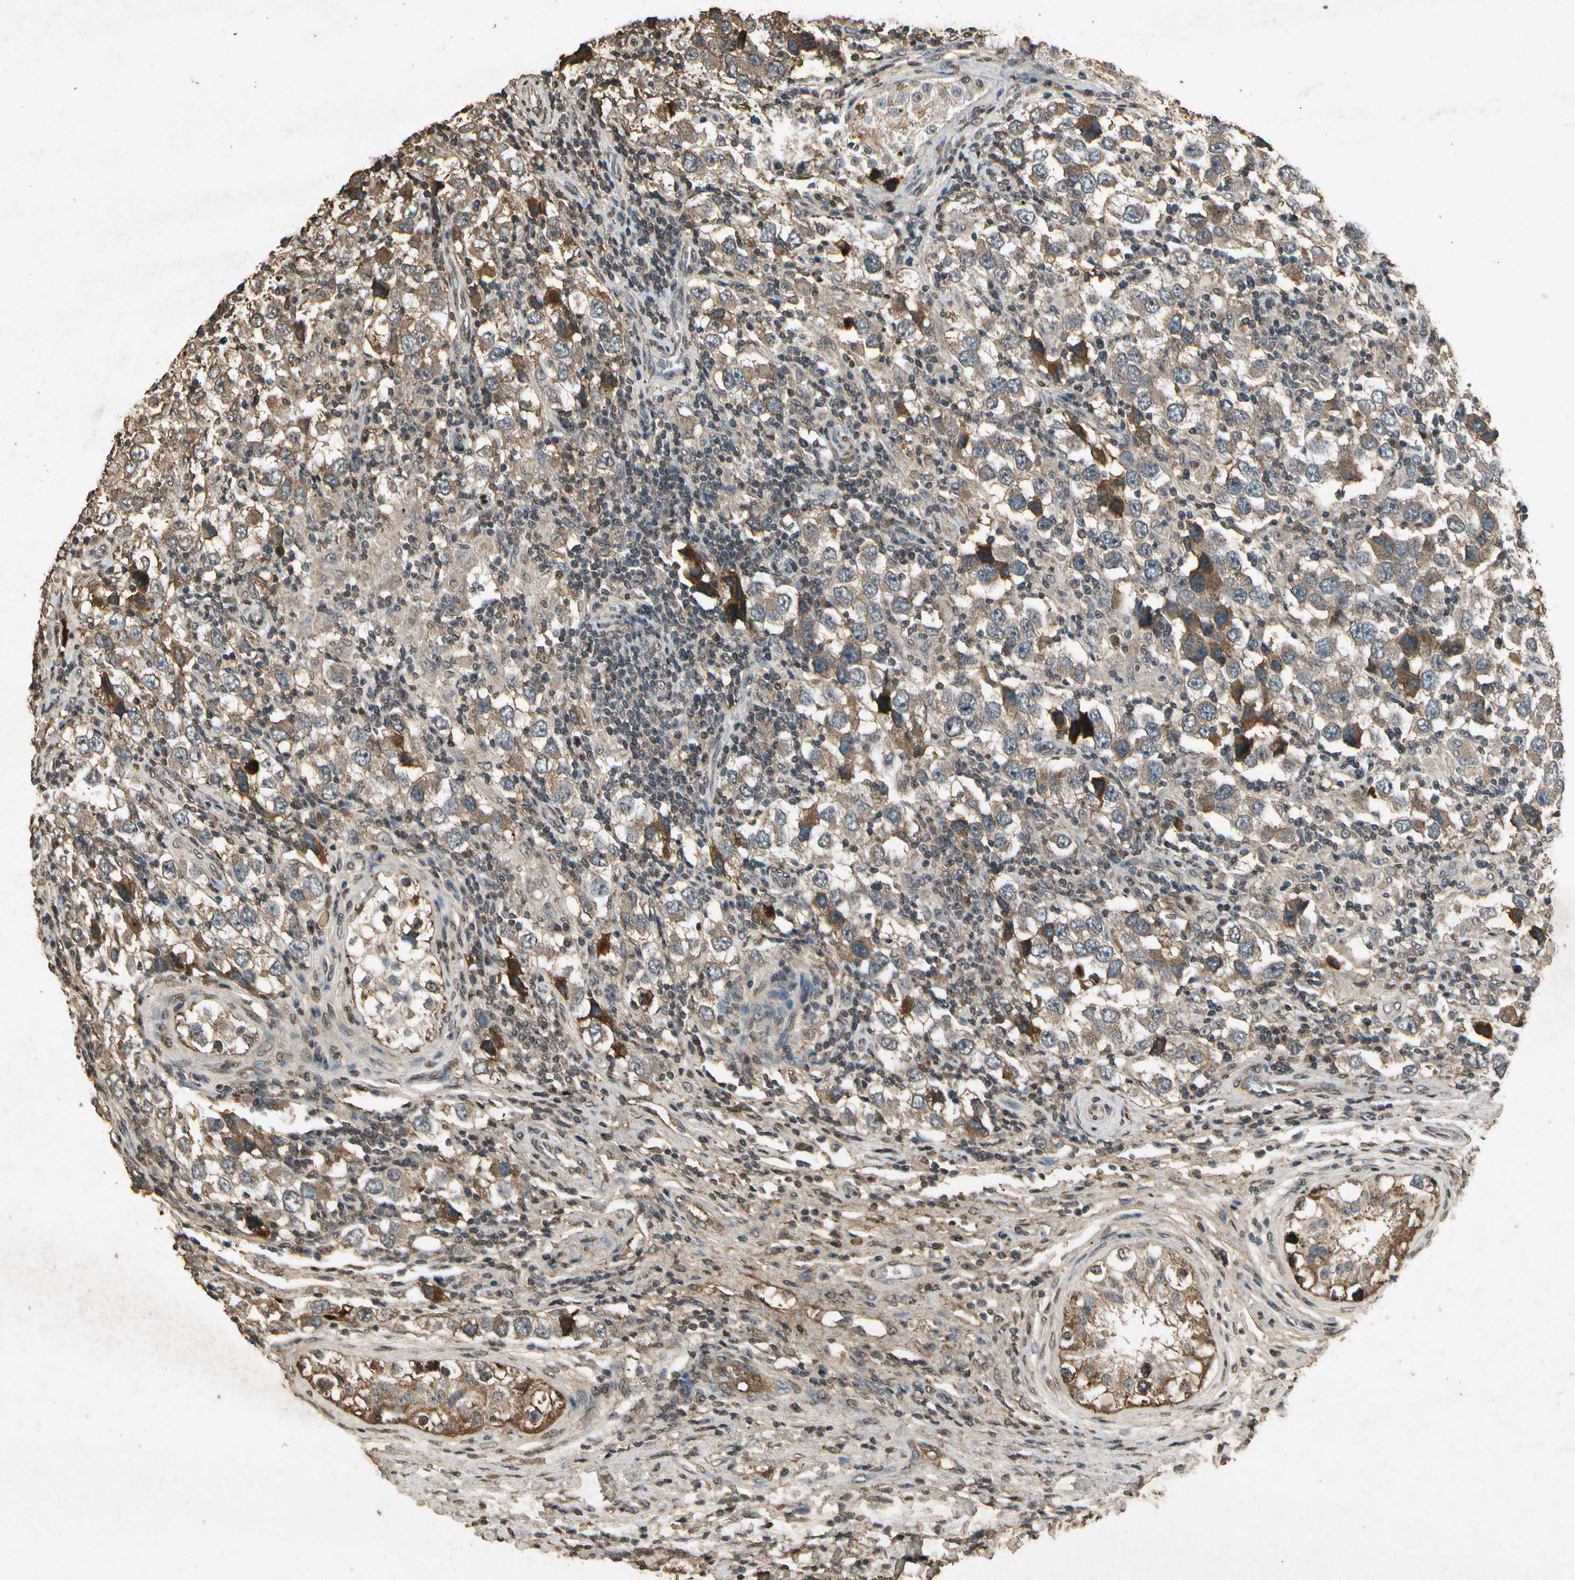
{"staining": {"intensity": "weak", "quantity": "25%-75%", "location": "cytoplasmic/membranous"}, "tissue": "testis cancer", "cell_type": "Tumor cells", "image_type": "cancer", "snomed": [{"axis": "morphology", "description": "Carcinoma, Embryonal, NOS"}, {"axis": "topography", "description": "Testis"}], "caption": "Approximately 25%-75% of tumor cells in human embryonal carcinoma (testis) reveal weak cytoplasmic/membranous protein positivity as visualized by brown immunohistochemical staining.", "gene": "GC", "patient": {"sex": "male", "age": 21}}